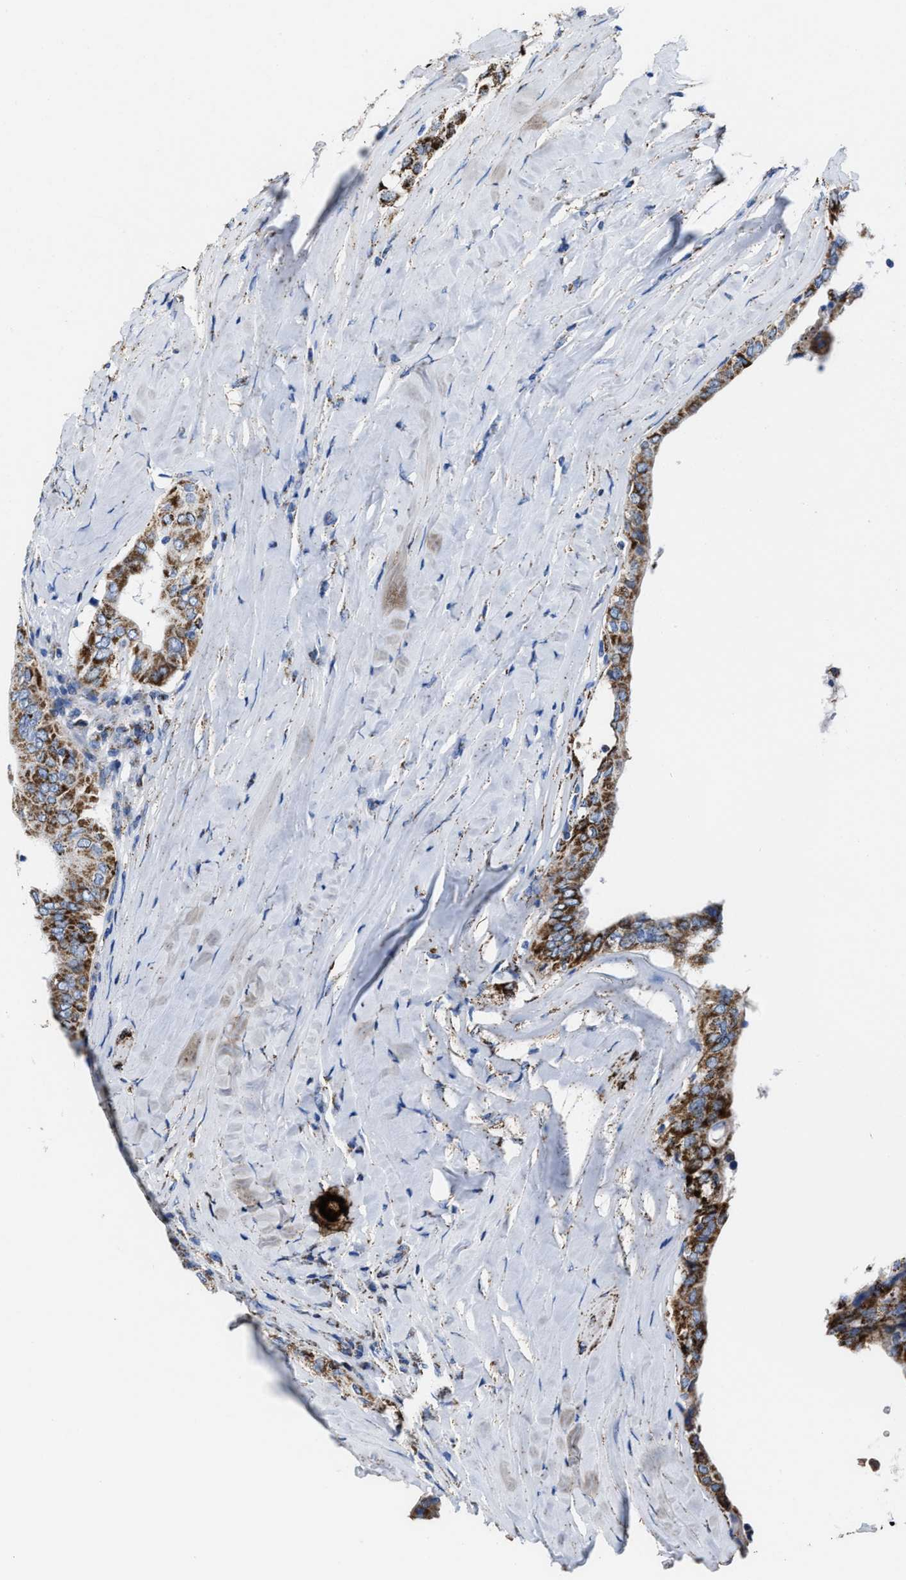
{"staining": {"intensity": "strong", "quantity": ">75%", "location": "cytoplasmic/membranous"}, "tissue": "thyroid cancer", "cell_type": "Tumor cells", "image_type": "cancer", "snomed": [{"axis": "morphology", "description": "Papillary adenocarcinoma, NOS"}, {"axis": "topography", "description": "Thyroid gland"}], "caption": "Human thyroid cancer stained for a protein (brown) demonstrates strong cytoplasmic/membranous positive staining in about >75% of tumor cells.", "gene": "ALDH1B1", "patient": {"sex": "male", "age": 33}}